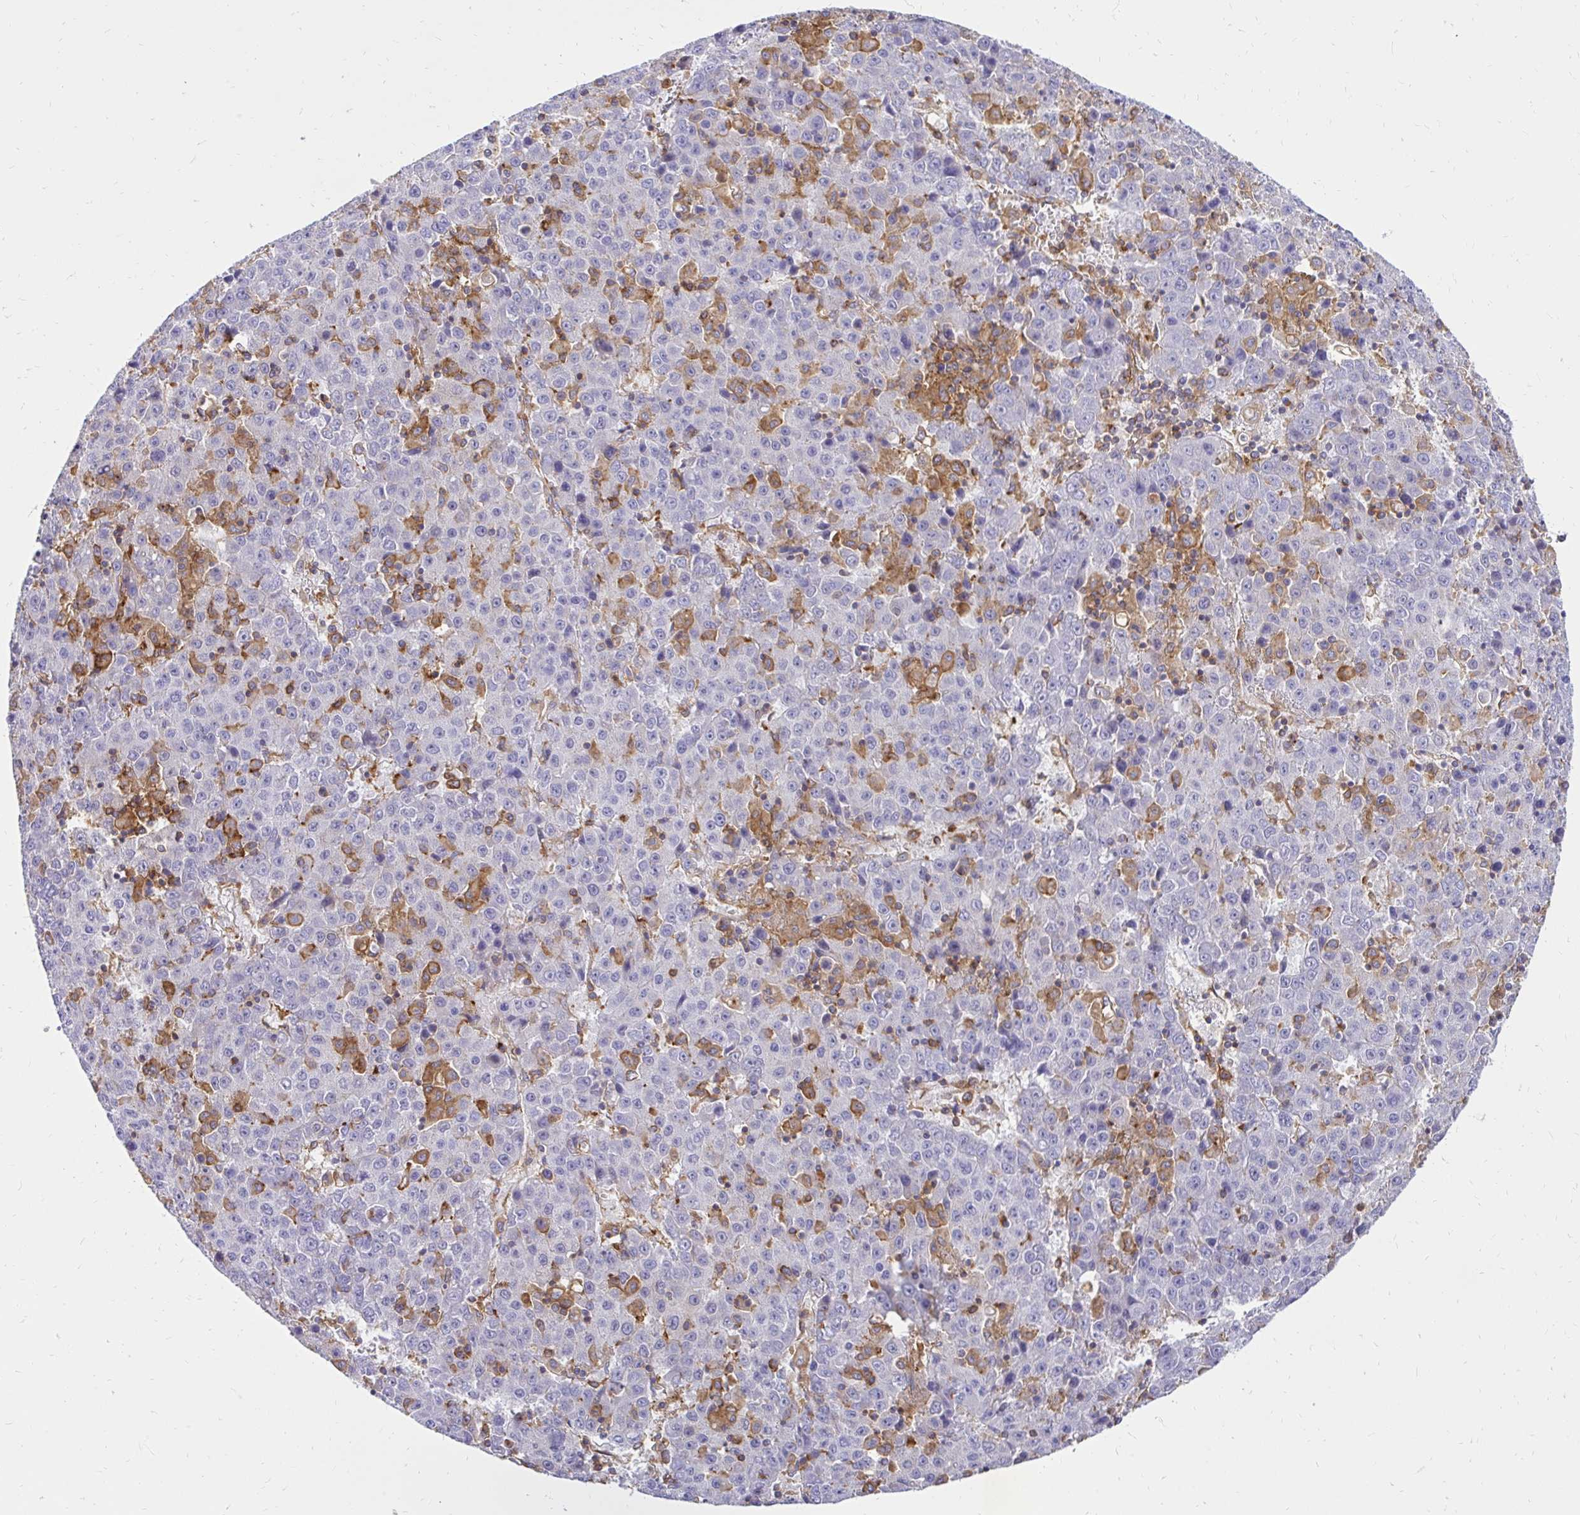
{"staining": {"intensity": "negative", "quantity": "none", "location": "none"}, "tissue": "liver cancer", "cell_type": "Tumor cells", "image_type": "cancer", "snomed": [{"axis": "morphology", "description": "Carcinoma, Hepatocellular, NOS"}, {"axis": "topography", "description": "Liver"}], "caption": "Tumor cells show no significant staining in liver hepatocellular carcinoma.", "gene": "ABCB10", "patient": {"sex": "female", "age": 53}}